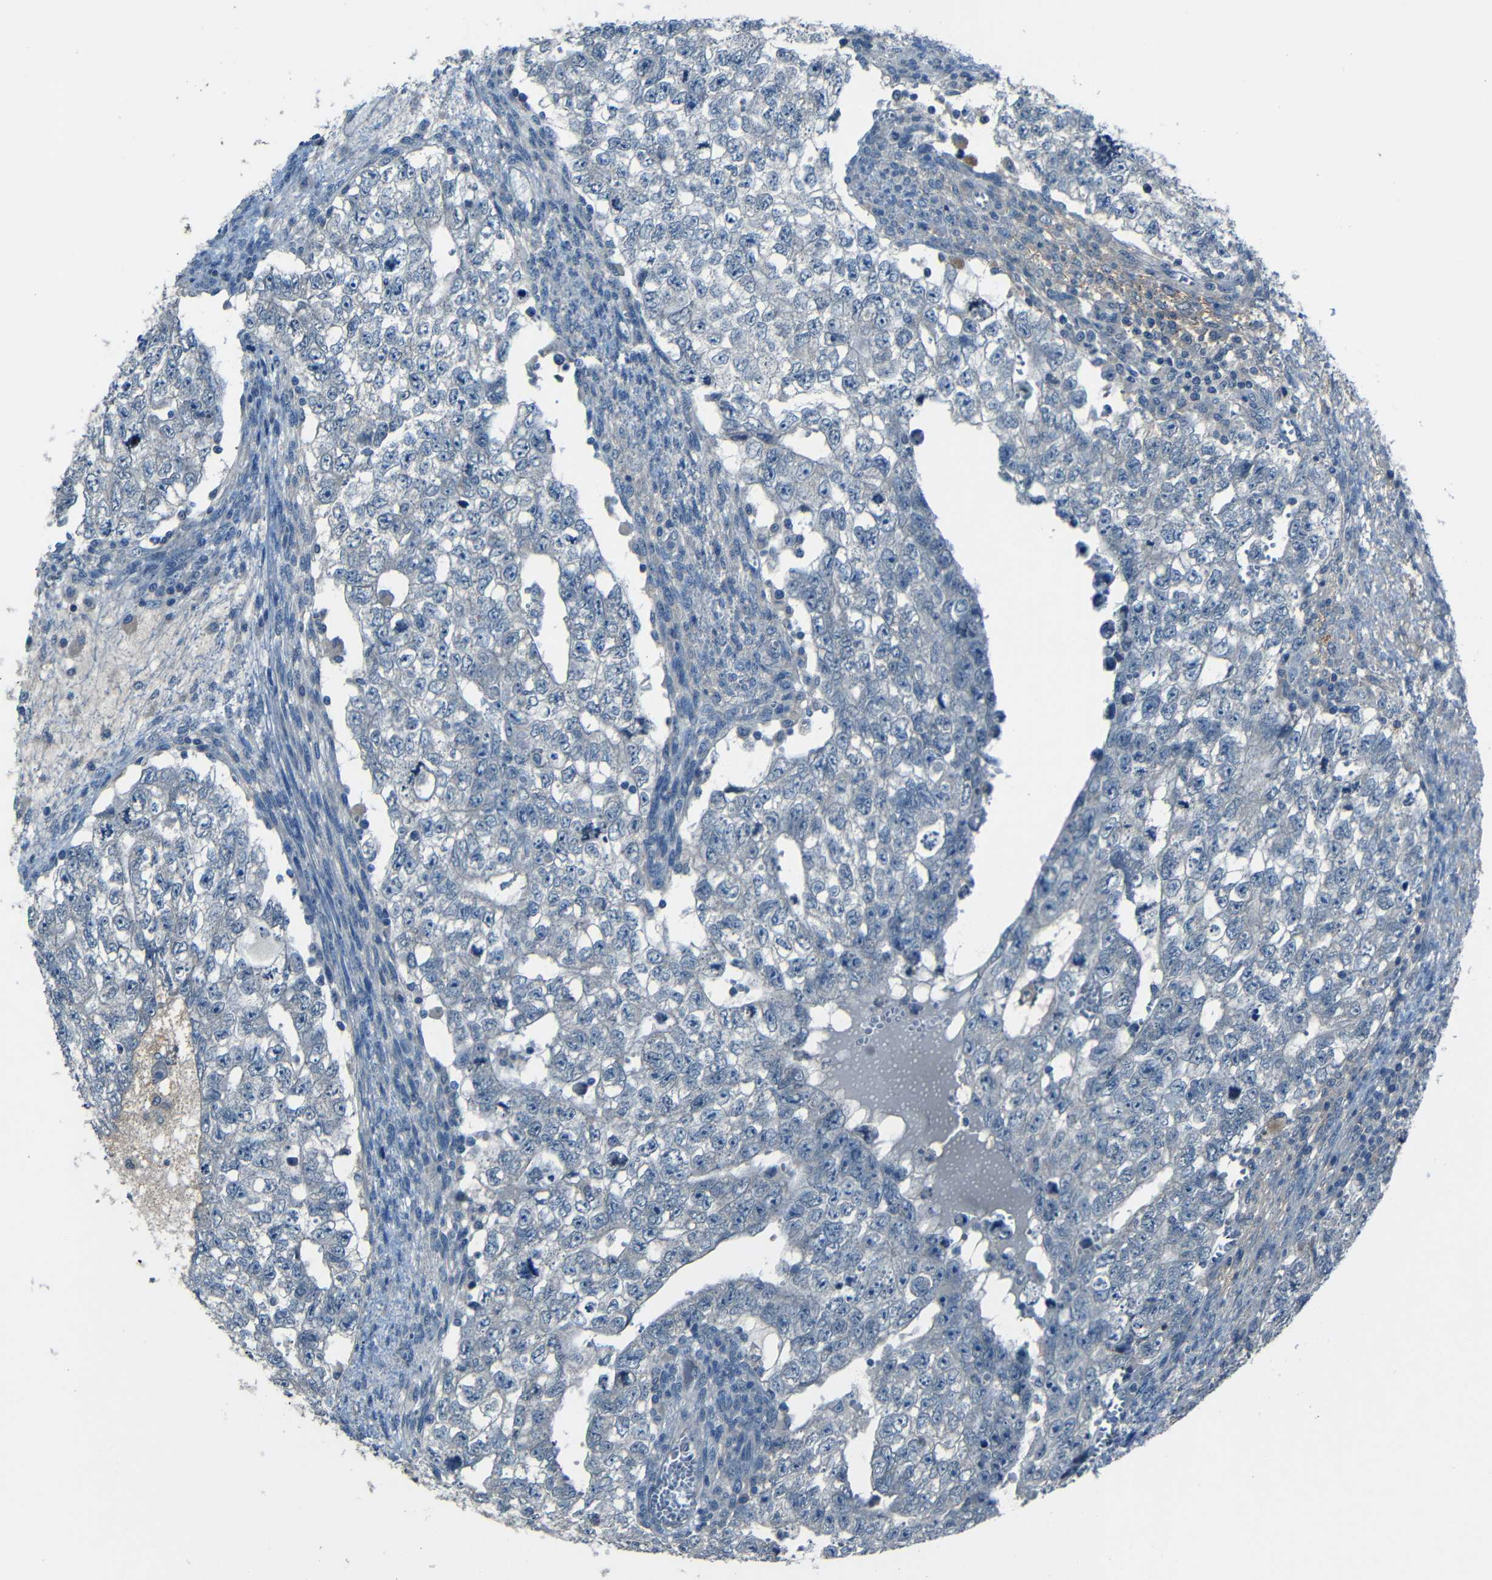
{"staining": {"intensity": "negative", "quantity": "none", "location": "none"}, "tissue": "testis cancer", "cell_type": "Tumor cells", "image_type": "cancer", "snomed": [{"axis": "morphology", "description": "Seminoma, NOS"}, {"axis": "morphology", "description": "Carcinoma, Embryonal, NOS"}, {"axis": "topography", "description": "Testis"}], "caption": "DAB immunohistochemical staining of testis embryonal carcinoma reveals no significant positivity in tumor cells.", "gene": "SLA", "patient": {"sex": "male", "age": 38}}